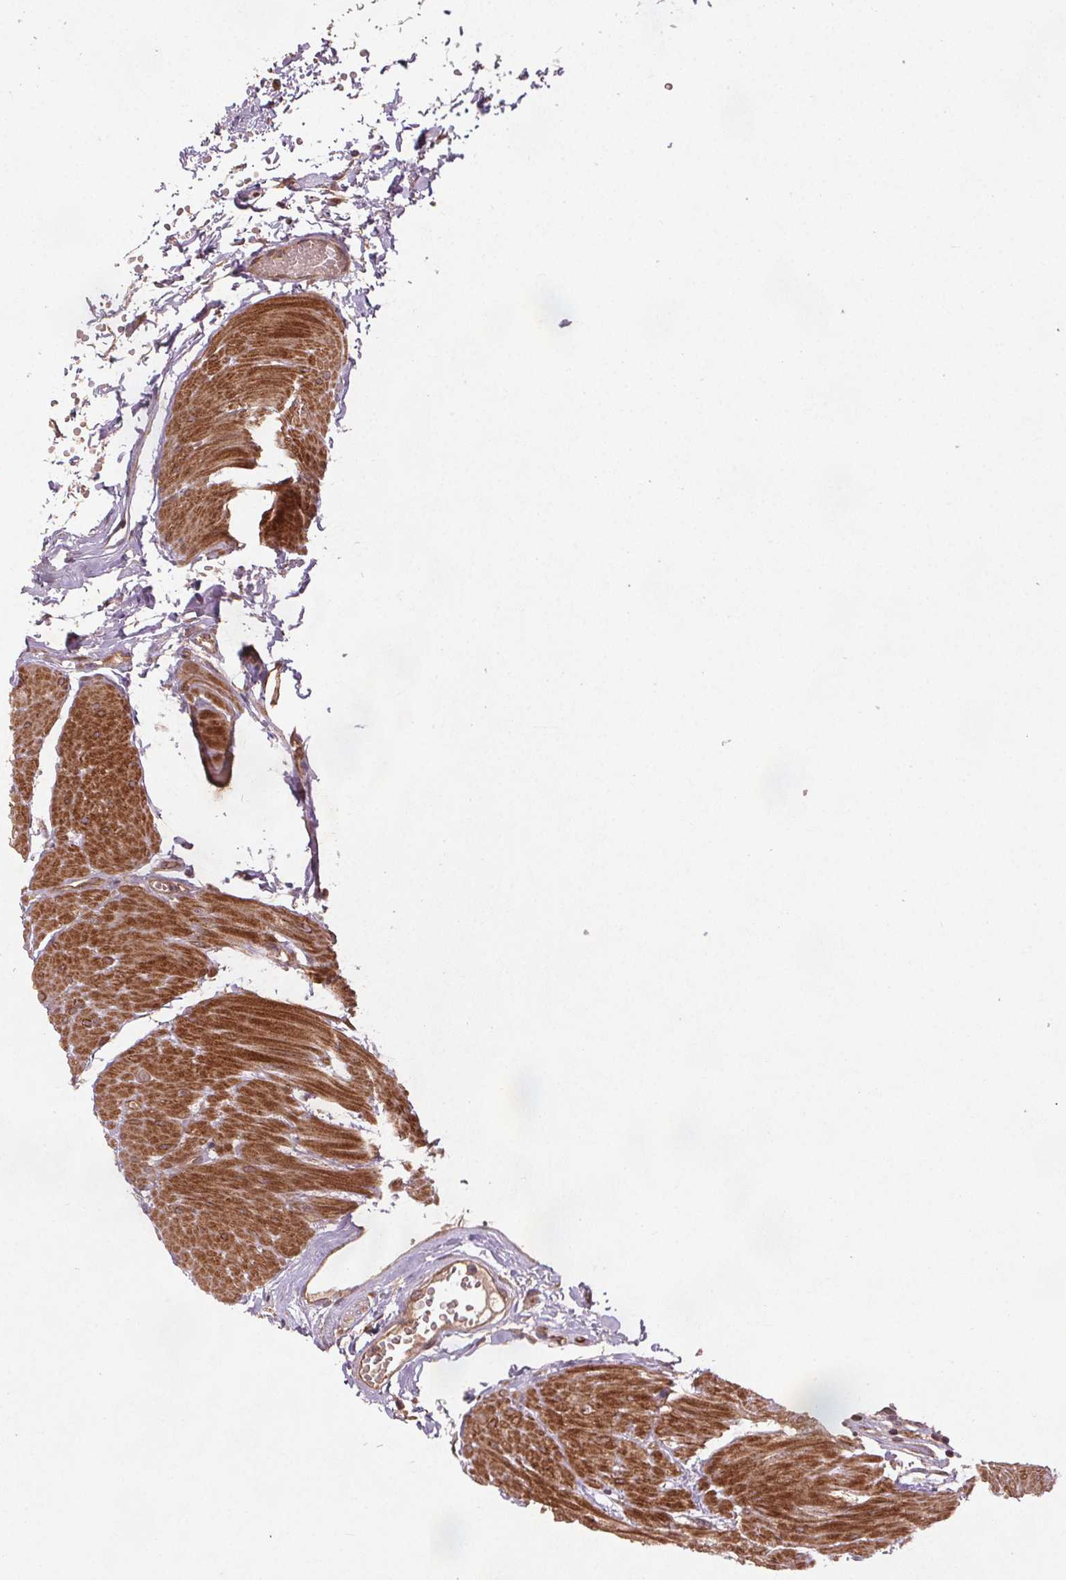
{"staining": {"intensity": "moderate", "quantity": ">75%", "location": "cytoplasmic/membranous"}, "tissue": "urinary bladder", "cell_type": "Urothelial cells", "image_type": "normal", "snomed": [{"axis": "morphology", "description": "Normal tissue, NOS"}, {"axis": "topography", "description": "Urinary bladder"}], "caption": "Urothelial cells demonstrate medium levels of moderate cytoplasmic/membranous positivity in about >75% of cells in unremarkable human urinary bladder.", "gene": "SEC14L2", "patient": {"sex": "male", "age": 64}}